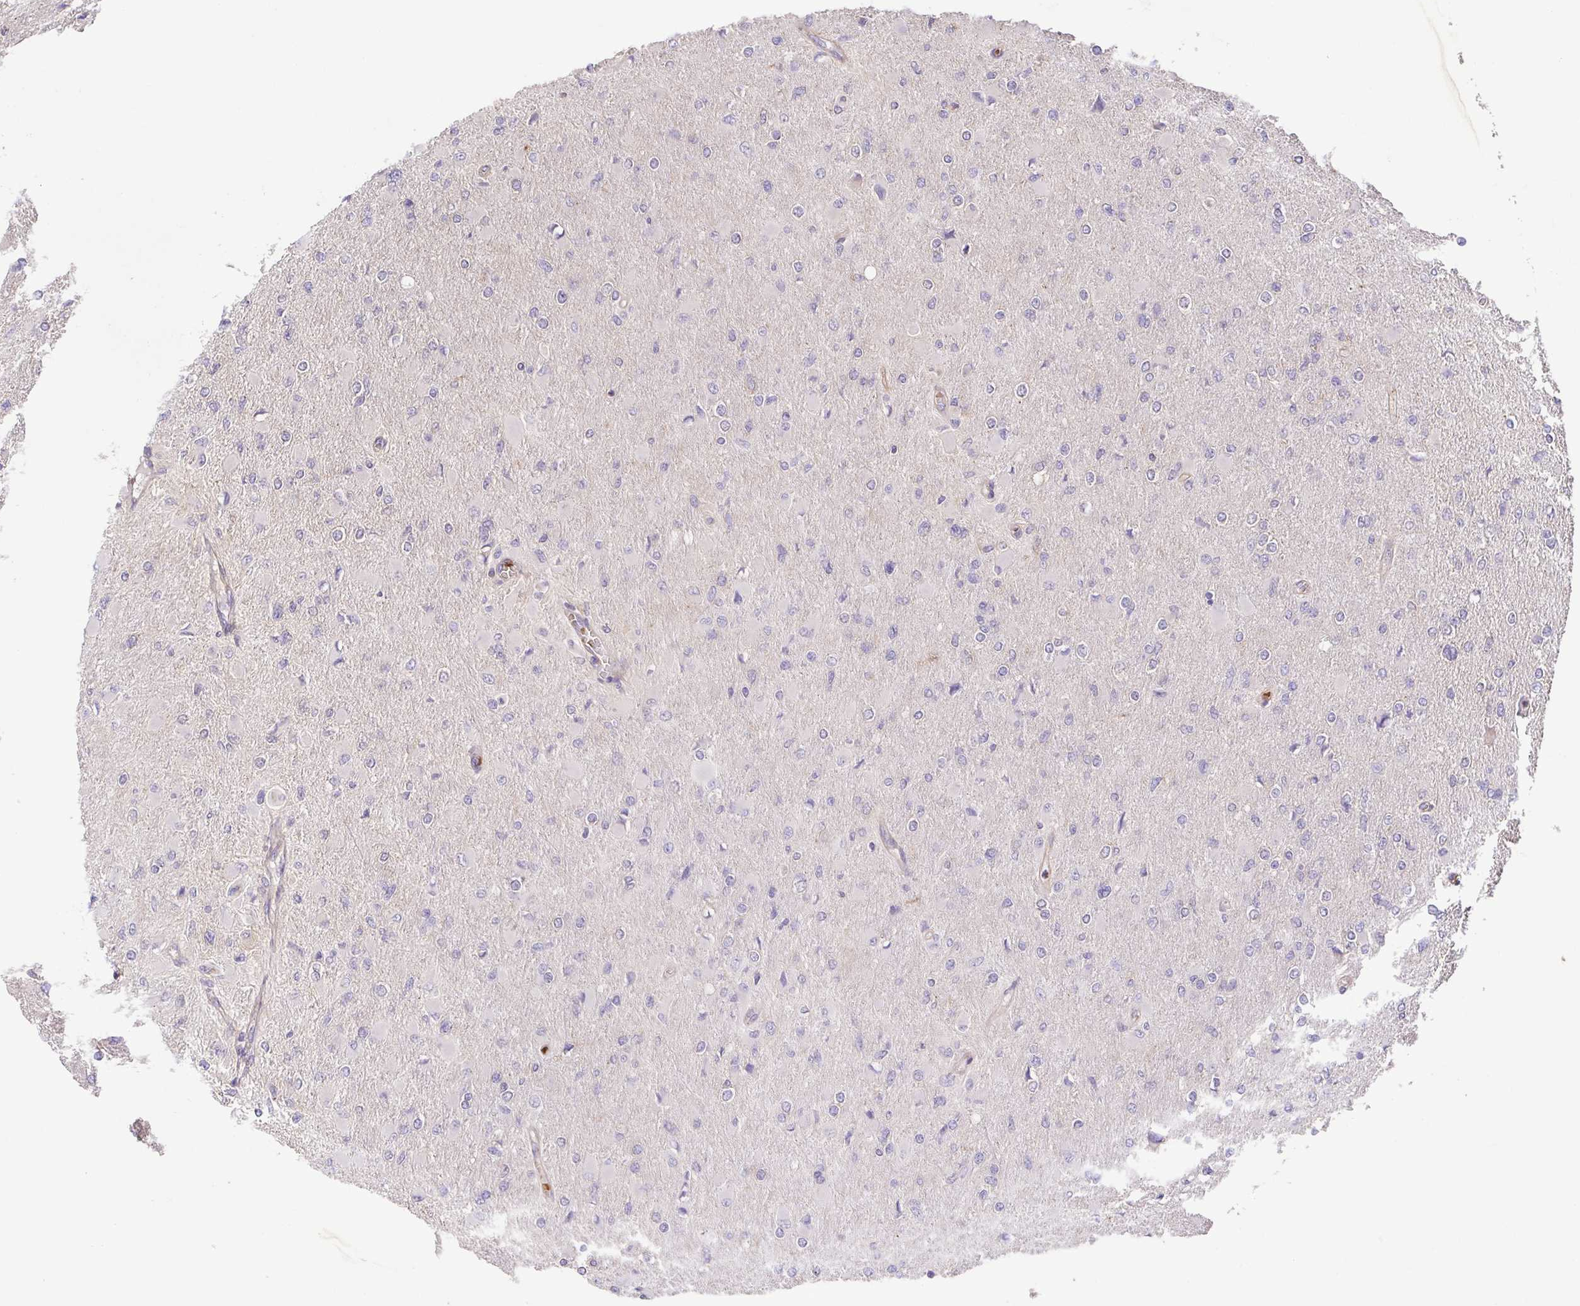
{"staining": {"intensity": "negative", "quantity": "none", "location": "none"}, "tissue": "glioma", "cell_type": "Tumor cells", "image_type": "cancer", "snomed": [{"axis": "morphology", "description": "Glioma, malignant, High grade"}, {"axis": "topography", "description": "Cerebral cortex"}], "caption": "Protein analysis of glioma exhibits no significant expression in tumor cells.", "gene": "IDE", "patient": {"sex": "female", "age": 36}}